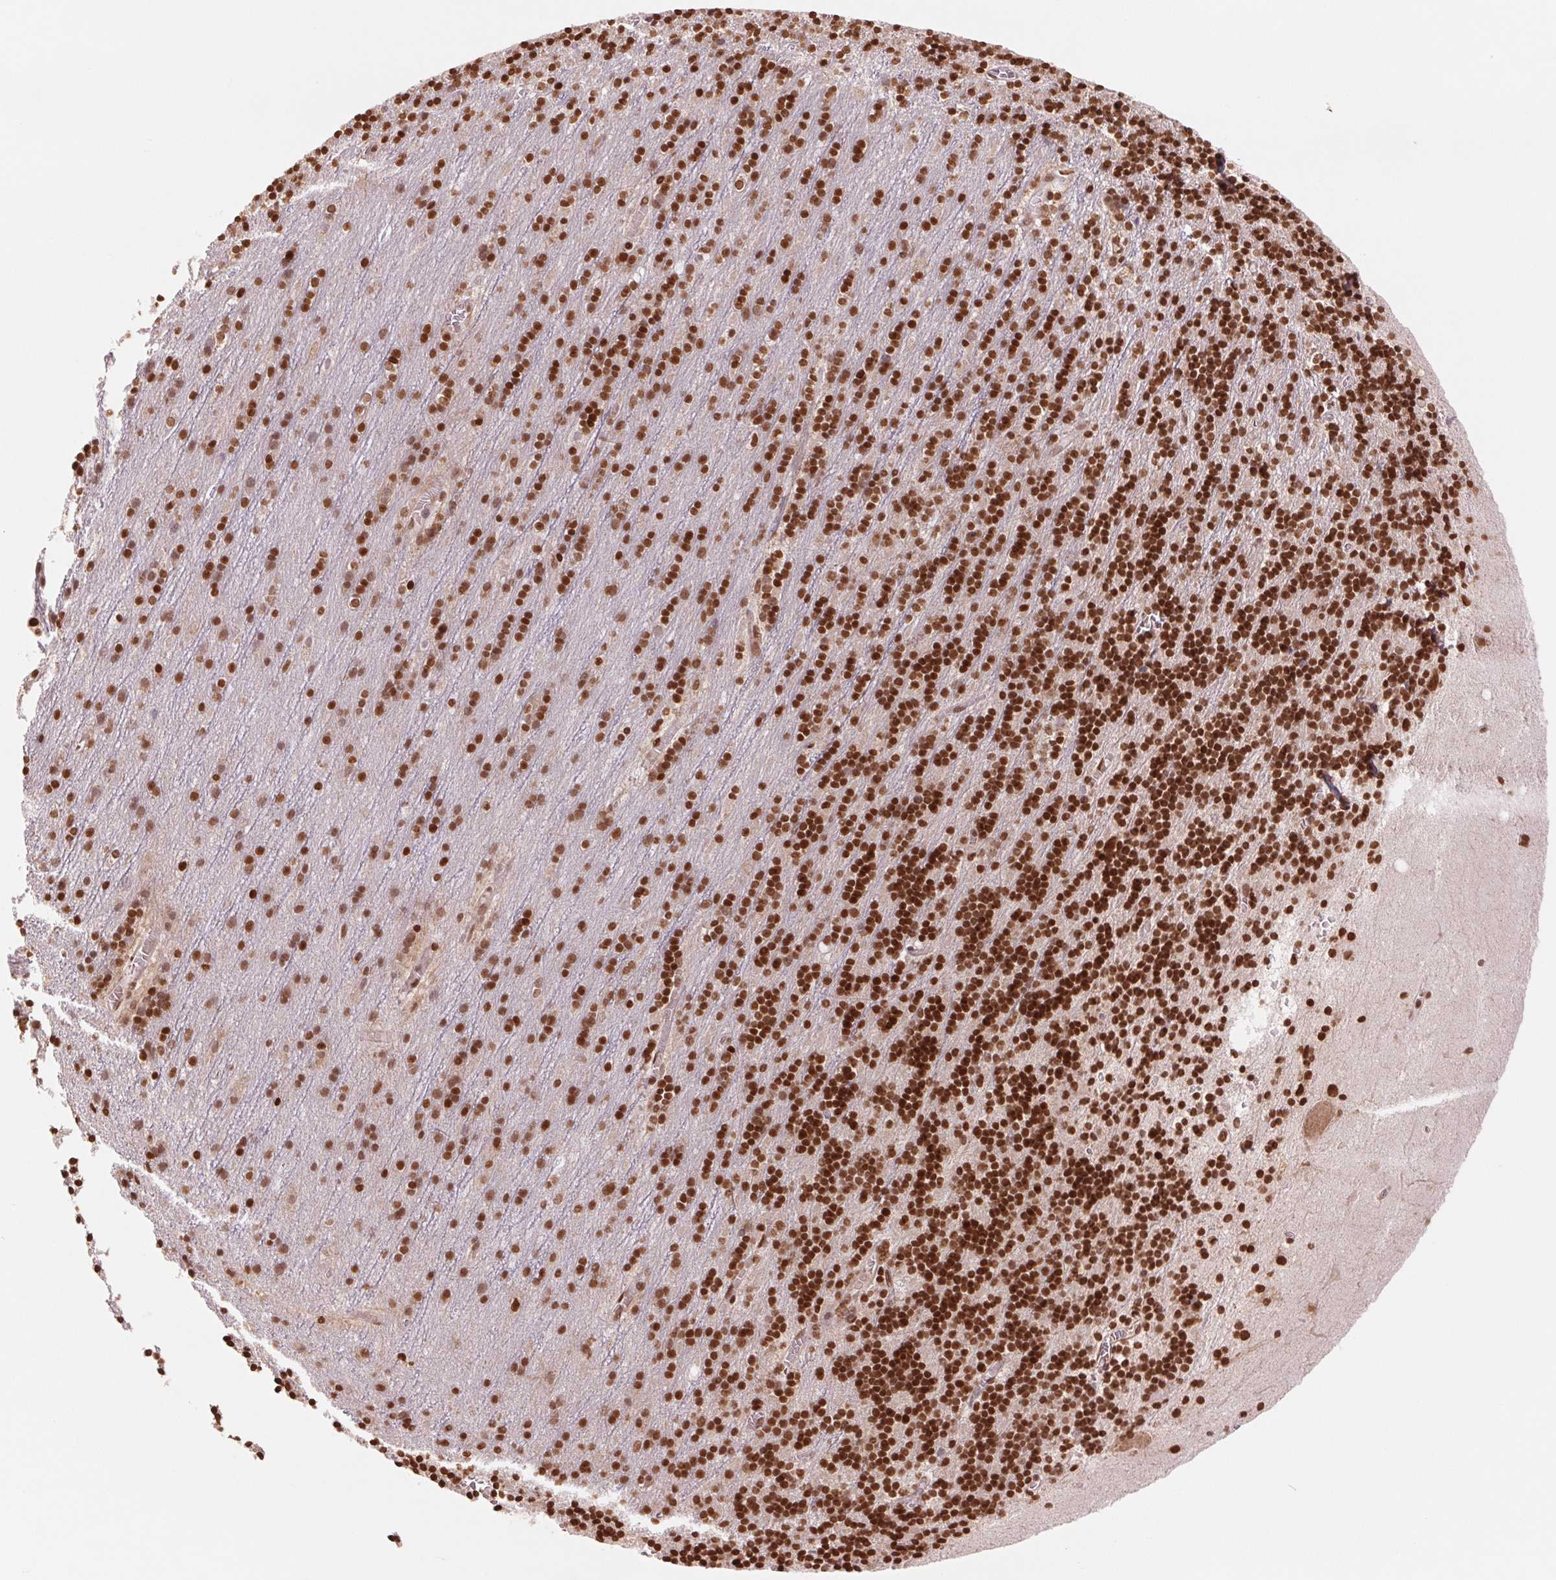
{"staining": {"intensity": "strong", "quantity": ">75%", "location": "nuclear"}, "tissue": "cerebellum", "cell_type": "Cells in granular layer", "image_type": "normal", "snomed": [{"axis": "morphology", "description": "Normal tissue, NOS"}, {"axis": "topography", "description": "Cerebellum"}], "caption": "Protein staining exhibits strong nuclear positivity in about >75% of cells in granular layer in unremarkable cerebellum.", "gene": "TTLL9", "patient": {"sex": "male", "age": 70}}